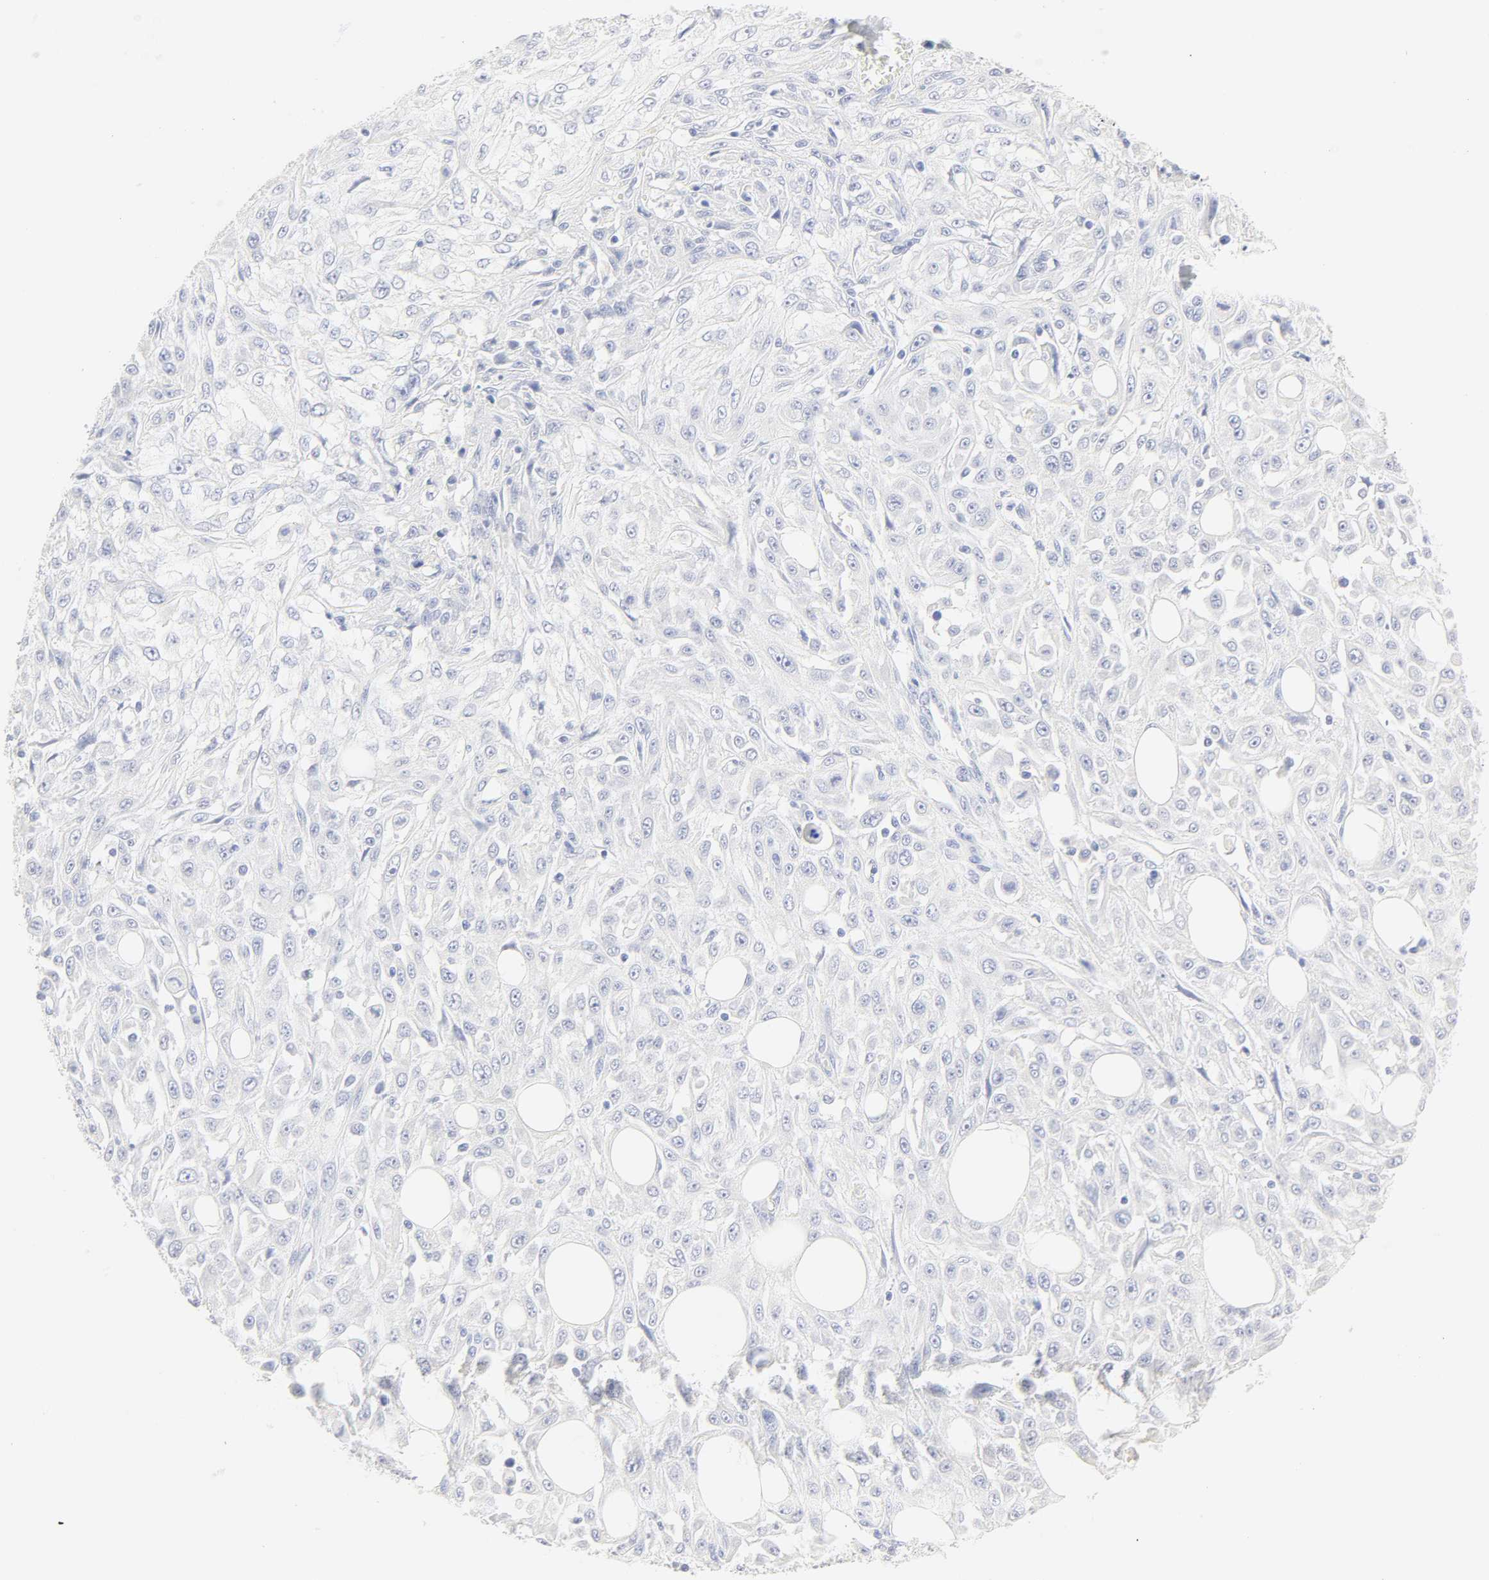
{"staining": {"intensity": "negative", "quantity": "none", "location": "none"}, "tissue": "skin cancer", "cell_type": "Tumor cells", "image_type": "cancer", "snomed": [{"axis": "morphology", "description": "Squamous cell carcinoma, NOS"}, {"axis": "topography", "description": "Skin"}], "caption": "IHC of squamous cell carcinoma (skin) demonstrates no expression in tumor cells.", "gene": "SLCO1B3", "patient": {"sex": "male", "age": 75}}